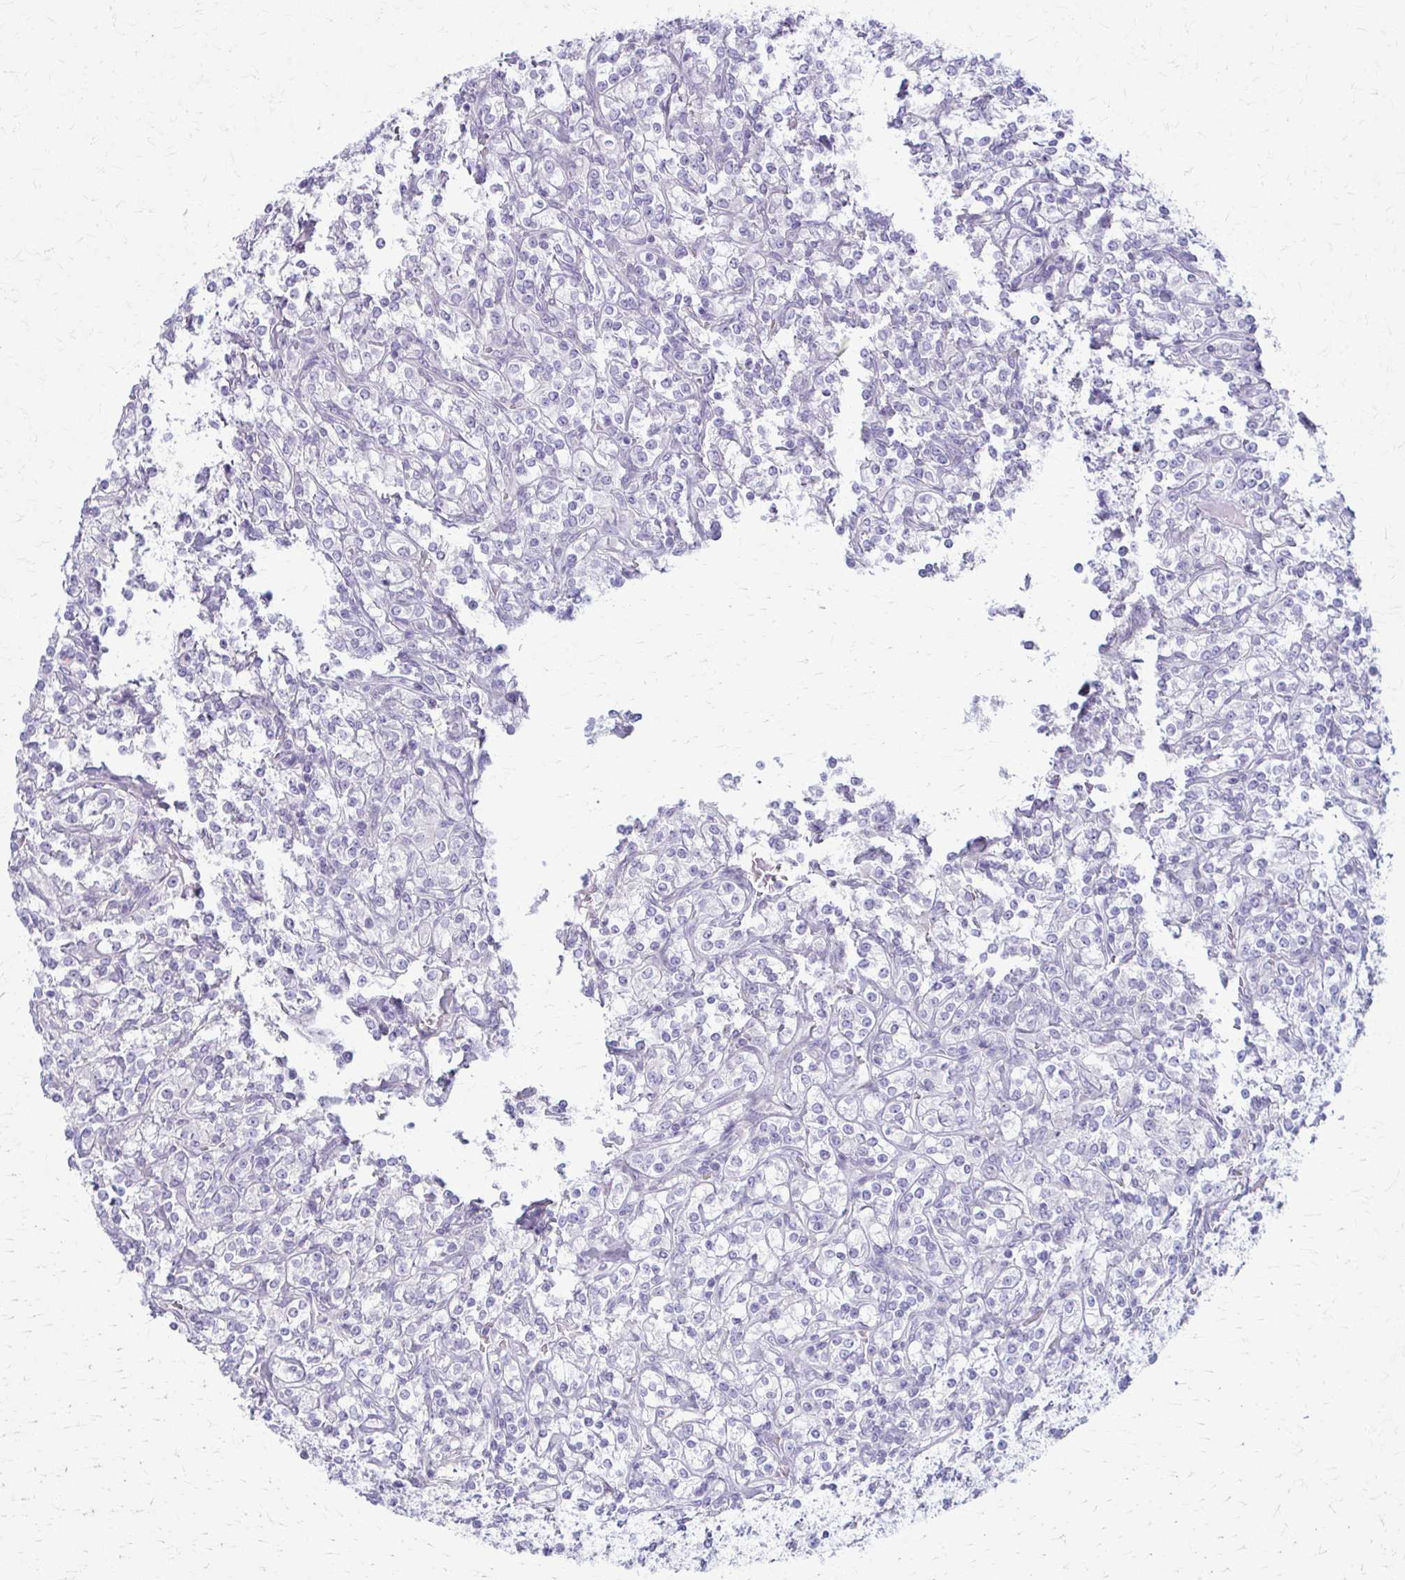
{"staining": {"intensity": "negative", "quantity": "none", "location": "none"}, "tissue": "renal cancer", "cell_type": "Tumor cells", "image_type": "cancer", "snomed": [{"axis": "morphology", "description": "Adenocarcinoma, NOS"}, {"axis": "topography", "description": "Kidney"}], "caption": "DAB immunohistochemical staining of human renal cancer reveals no significant staining in tumor cells. (DAB immunohistochemistry visualized using brightfield microscopy, high magnification).", "gene": "PRKRA", "patient": {"sex": "male", "age": 77}}